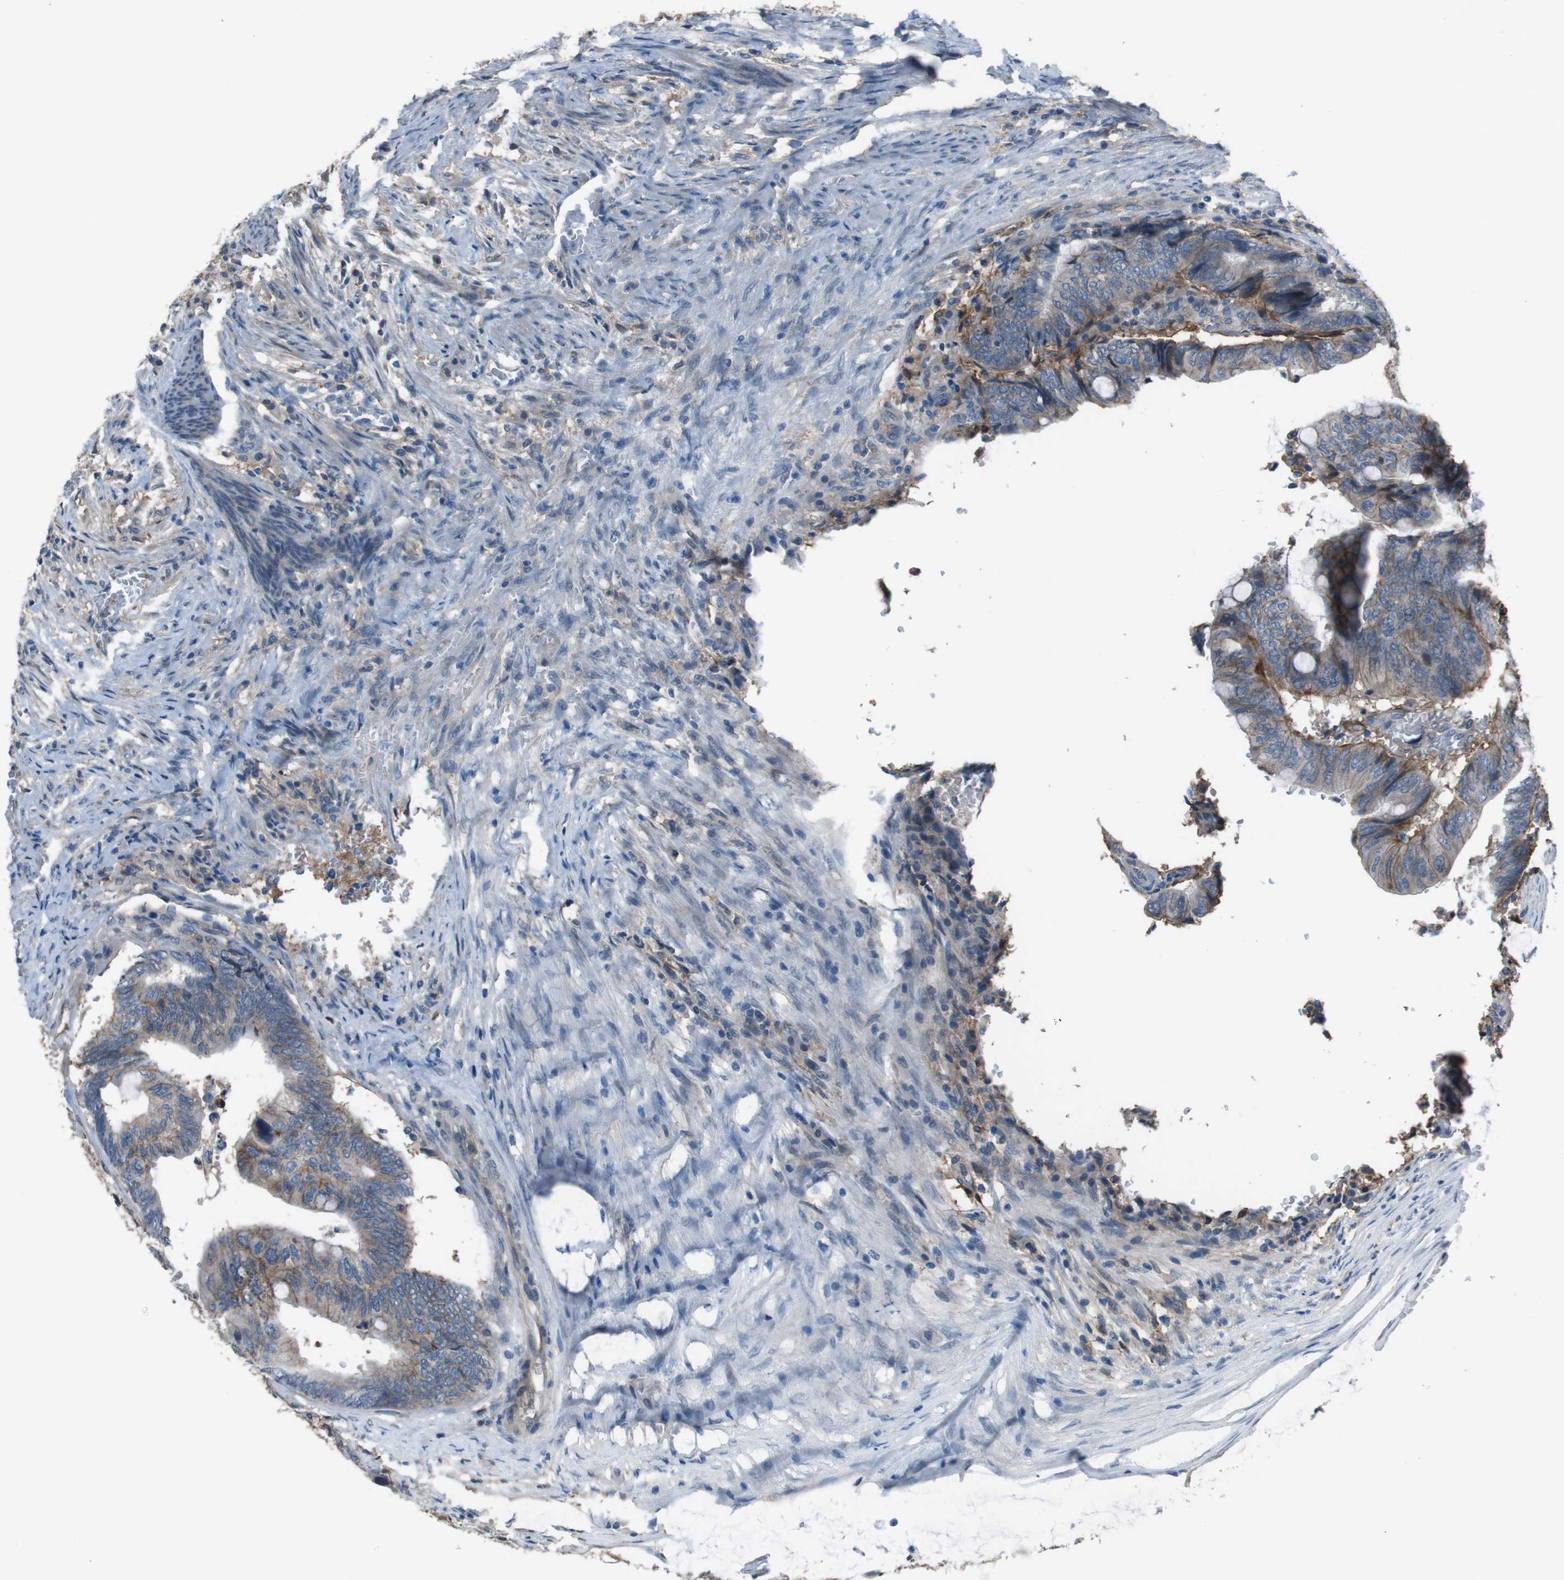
{"staining": {"intensity": "negative", "quantity": "none", "location": "none"}, "tissue": "colorectal cancer", "cell_type": "Tumor cells", "image_type": "cancer", "snomed": [{"axis": "morphology", "description": "Normal tissue, NOS"}, {"axis": "morphology", "description": "Adenocarcinoma, NOS"}, {"axis": "topography", "description": "Rectum"}, {"axis": "topography", "description": "Peripheral nerve tissue"}], "caption": "Immunohistochemistry micrograph of human adenocarcinoma (colorectal) stained for a protein (brown), which reveals no expression in tumor cells.", "gene": "ATP2B1", "patient": {"sex": "male", "age": 92}}